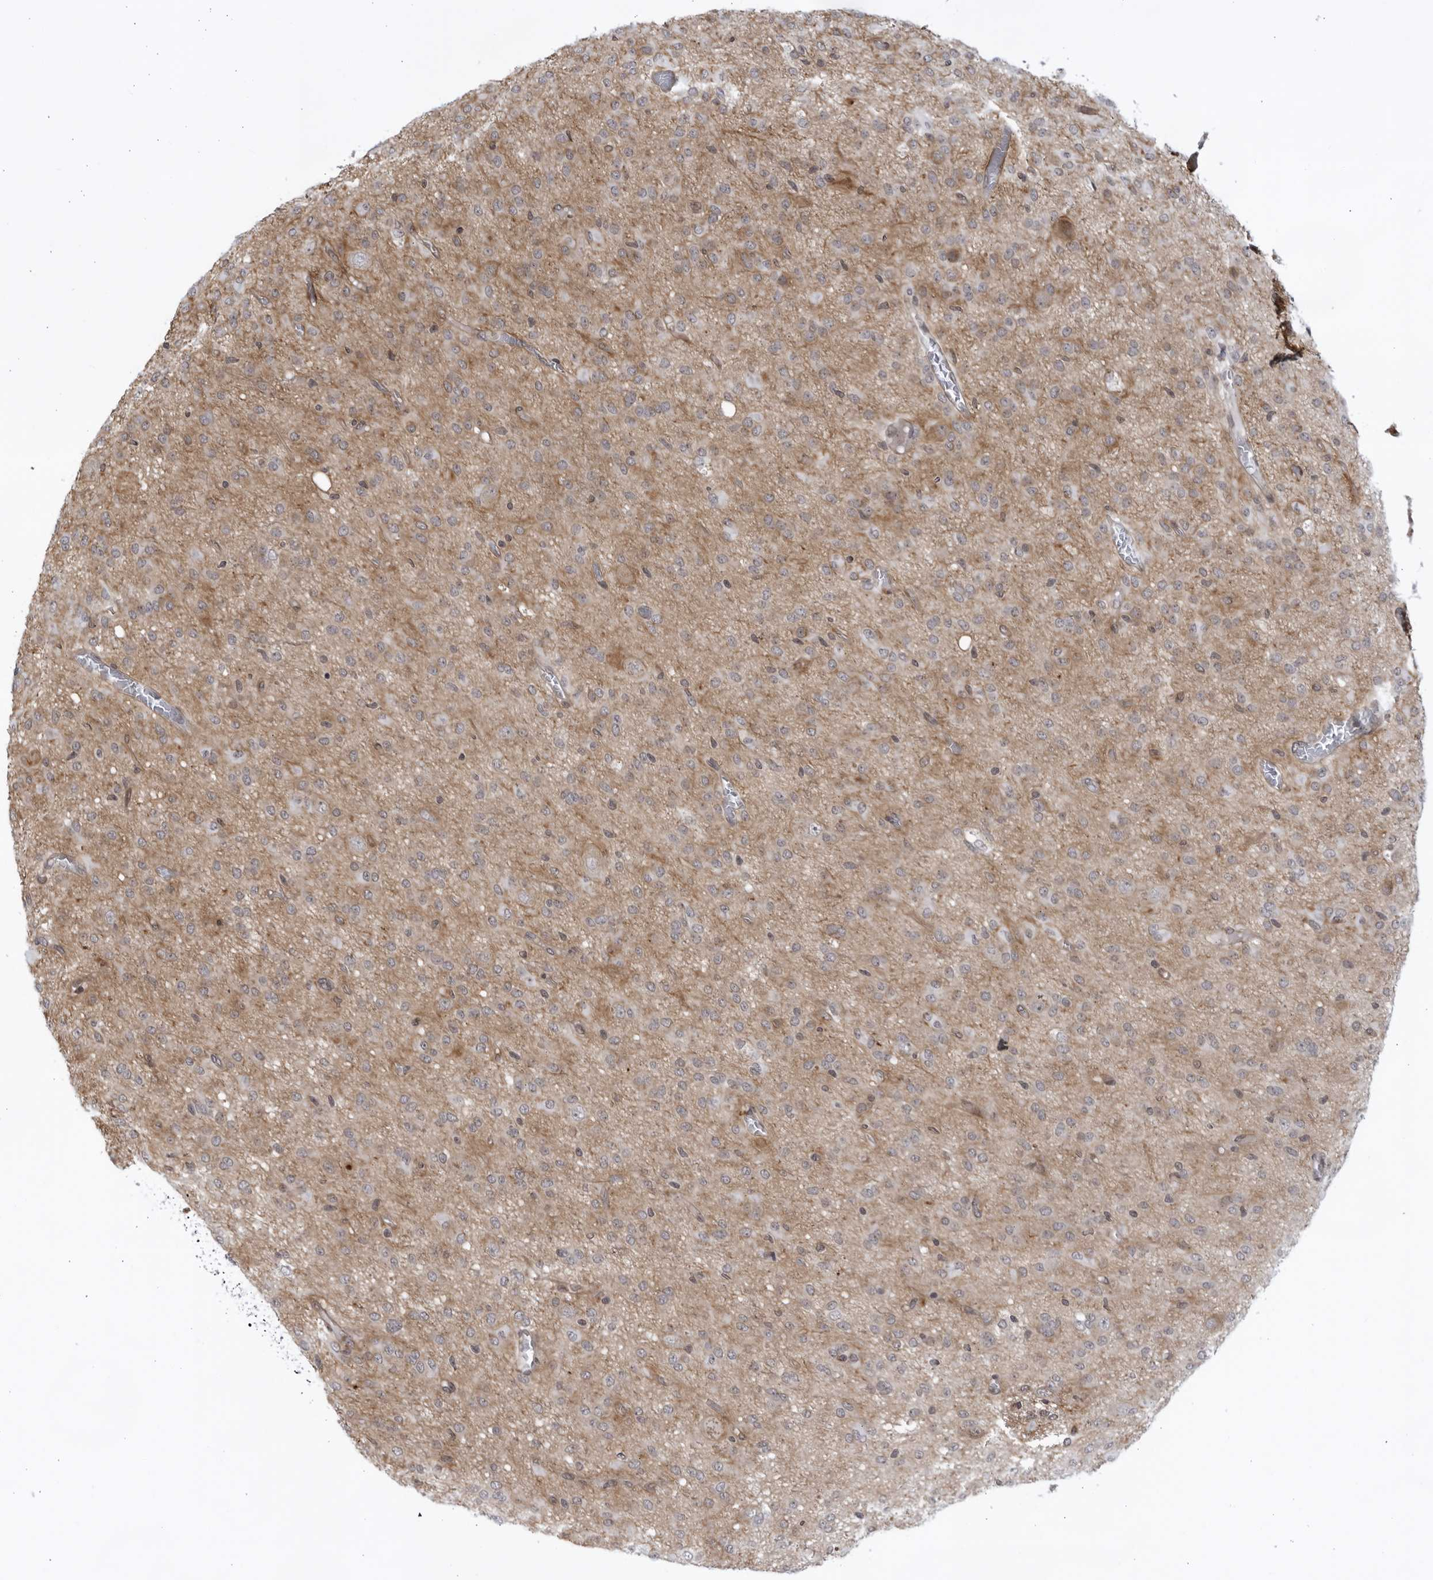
{"staining": {"intensity": "weak", "quantity": "<25%", "location": "cytoplasmic/membranous"}, "tissue": "glioma", "cell_type": "Tumor cells", "image_type": "cancer", "snomed": [{"axis": "morphology", "description": "Glioma, malignant, High grade"}, {"axis": "topography", "description": "Brain"}], "caption": "Tumor cells show no significant protein staining in malignant glioma (high-grade).", "gene": "ITGB3BP", "patient": {"sex": "female", "age": 59}}